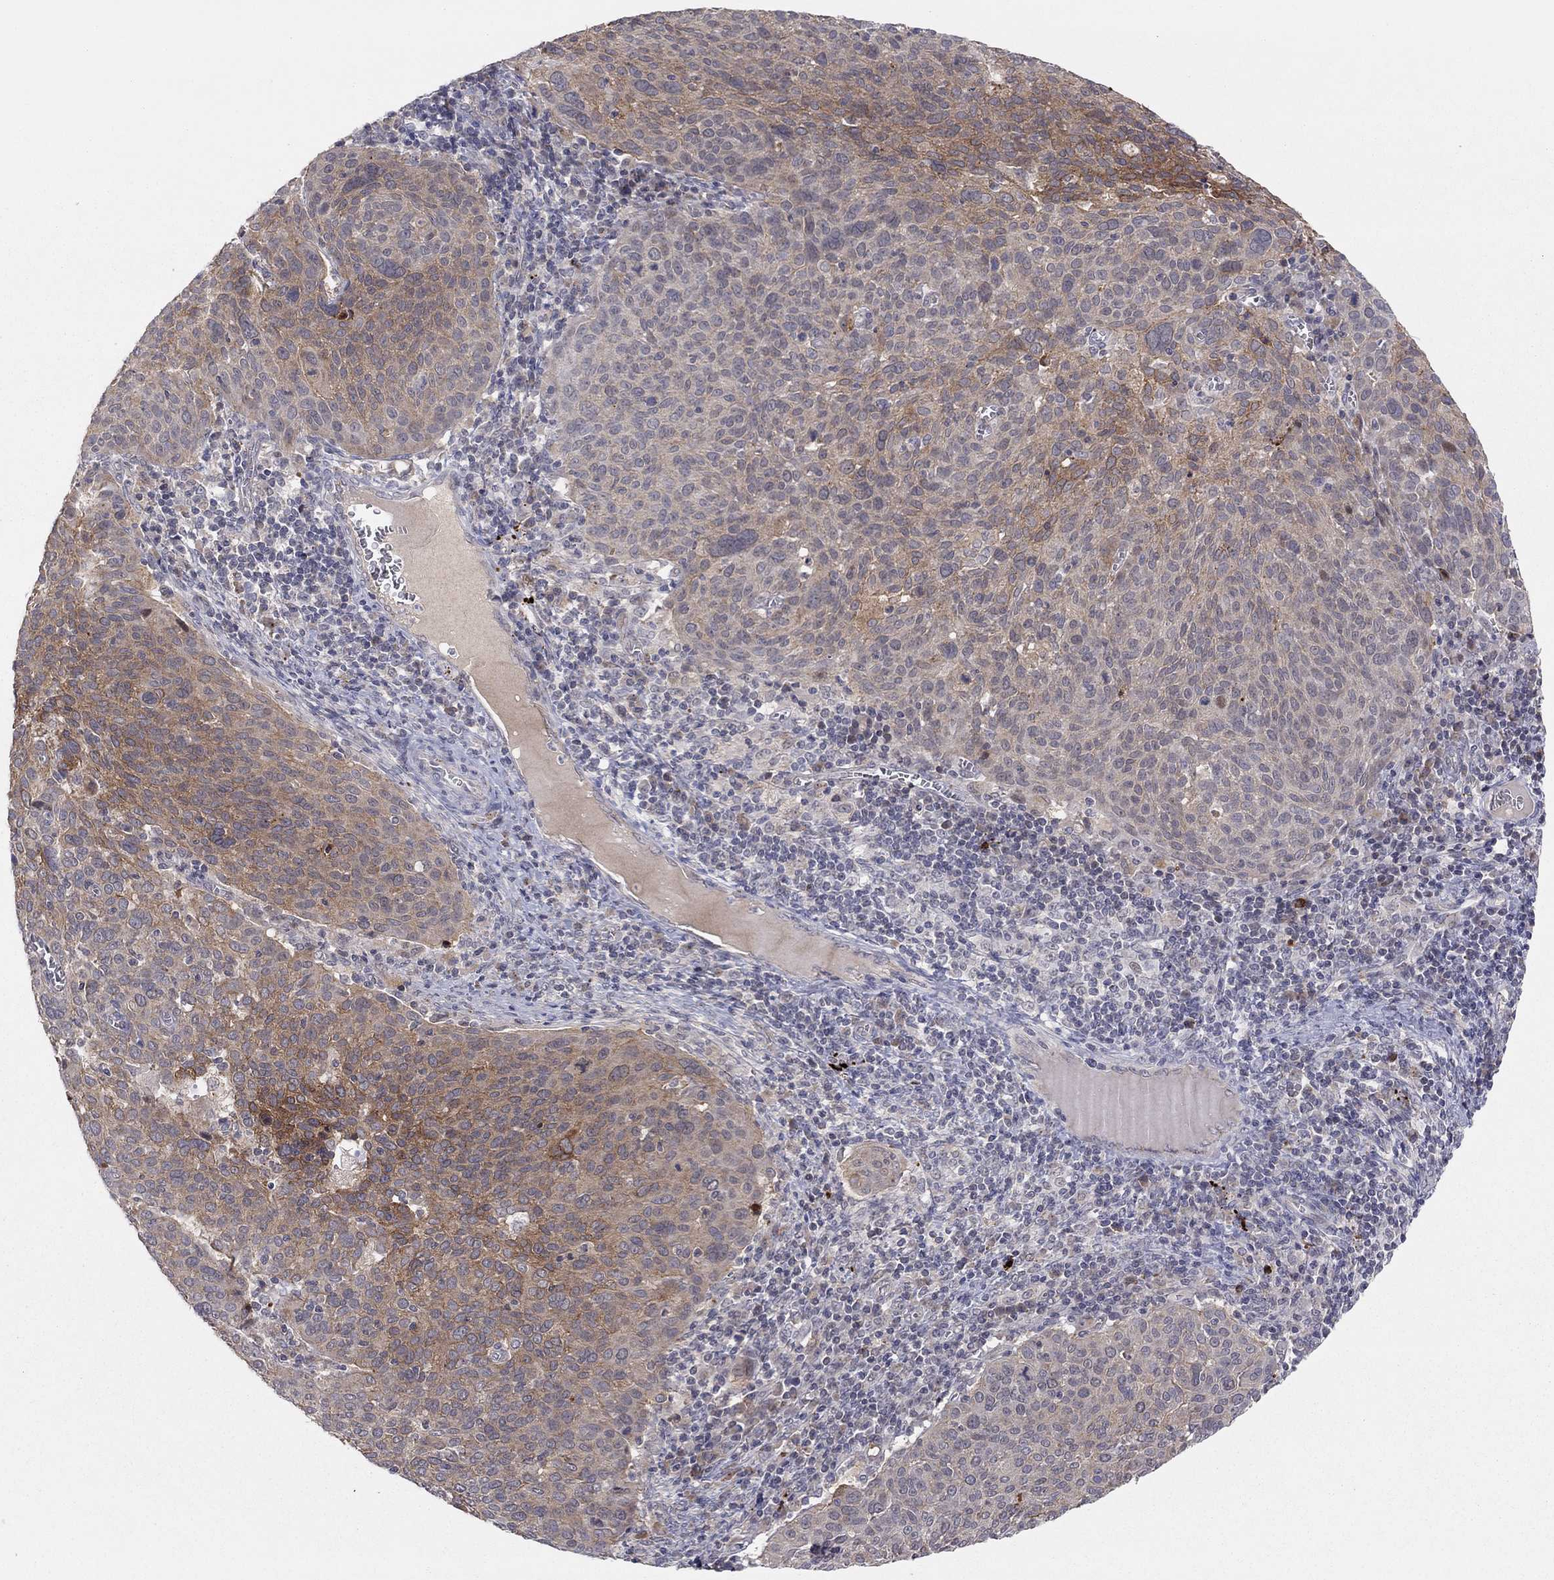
{"staining": {"intensity": "strong", "quantity": "<25%", "location": "cytoplasmic/membranous"}, "tissue": "cervical cancer", "cell_type": "Tumor cells", "image_type": "cancer", "snomed": [{"axis": "morphology", "description": "Squamous cell carcinoma, NOS"}, {"axis": "topography", "description": "Cervix"}], "caption": "Tumor cells show medium levels of strong cytoplasmic/membranous staining in about <25% of cells in human squamous cell carcinoma (cervical).", "gene": "CRACDL", "patient": {"sex": "female", "age": 39}}